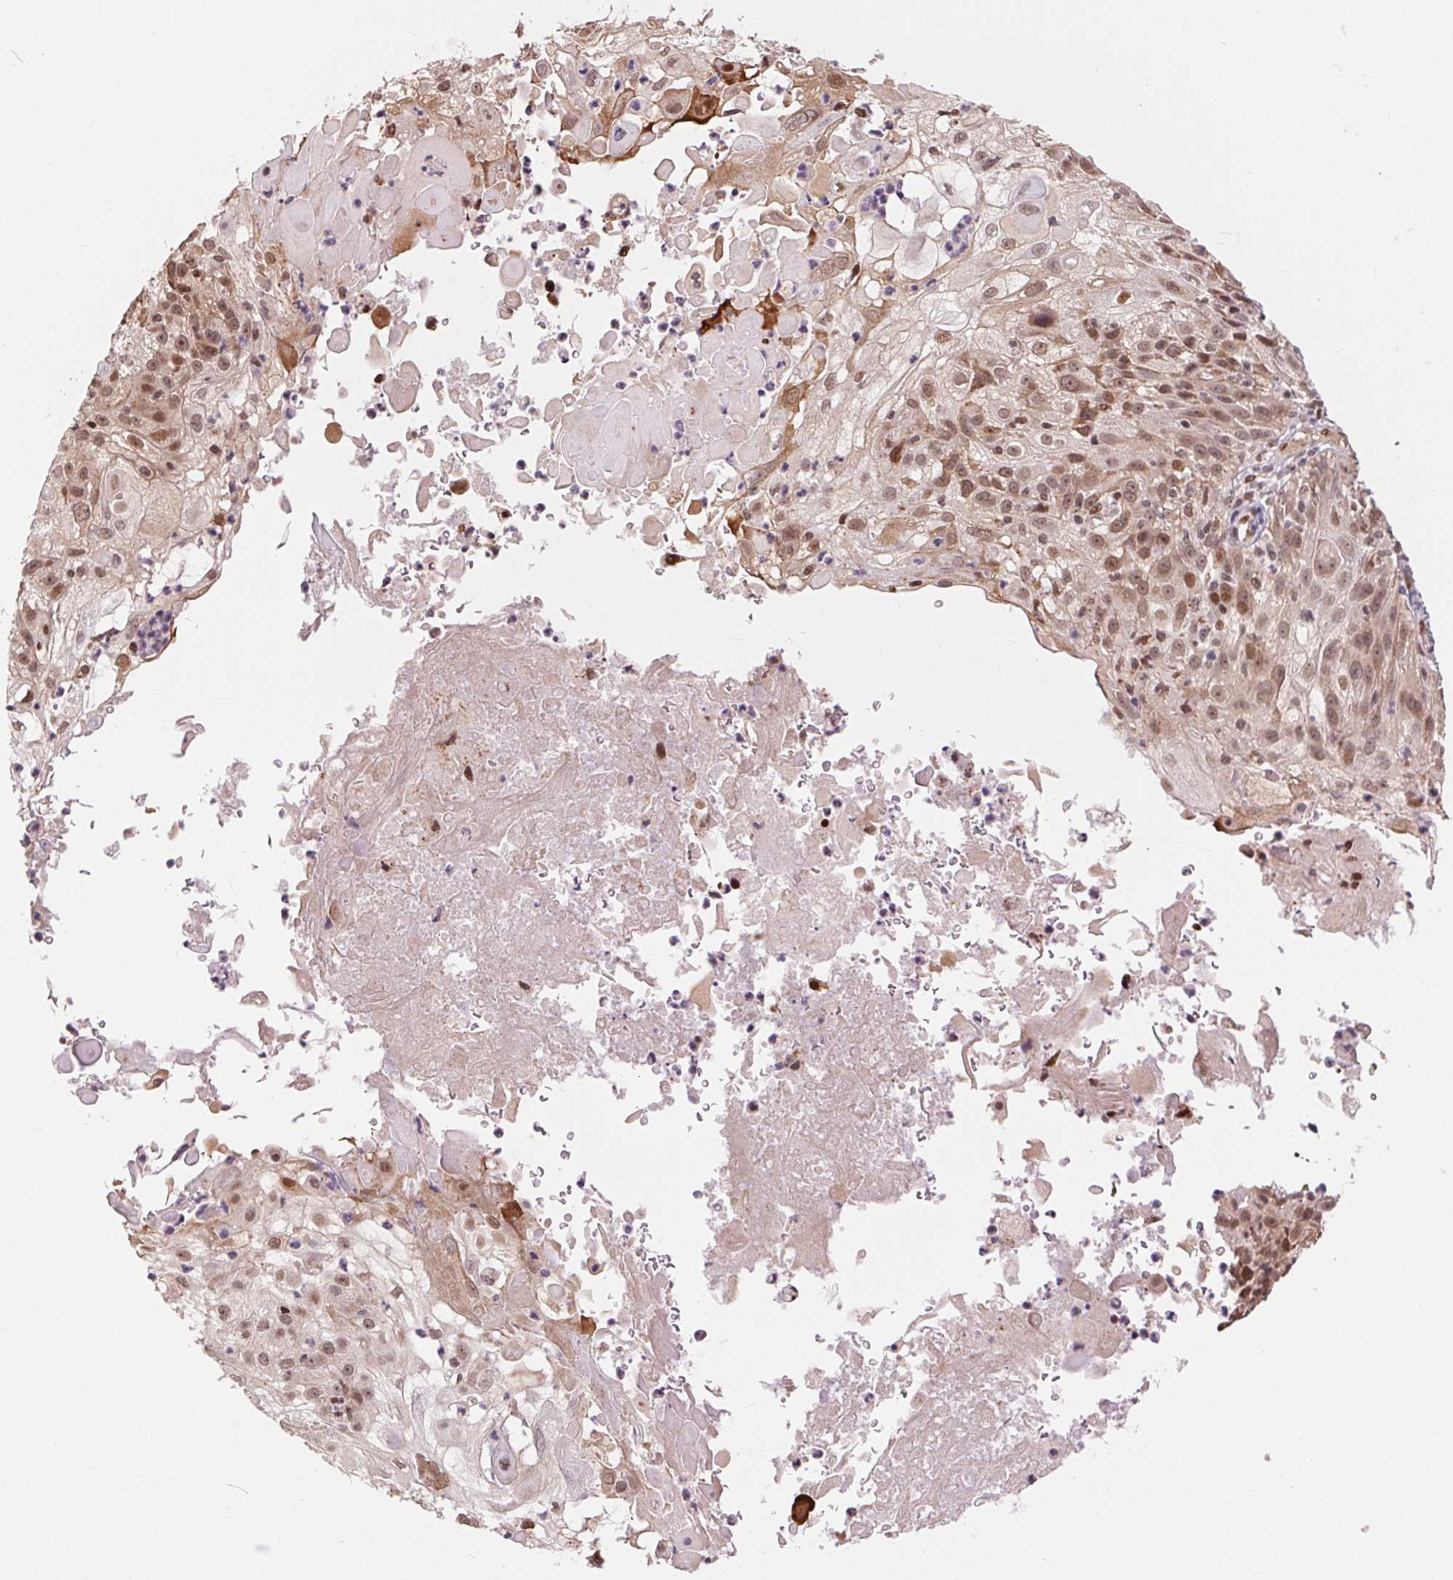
{"staining": {"intensity": "moderate", "quantity": ">75%", "location": "nuclear"}, "tissue": "skin cancer", "cell_type": "Tumor cells", "image_type": "cancer", "snomed": [{"axis": "morphology", "description": "Normal tissue, NOS"}, {"axis": "morphology", "description": "Squamous cell carcinoma, NOS"}, {"axis": "topography", "description": "Skin"}], "caption": "DAB (3,3'-diaminobenzidine) immunohistochemical staining of skin cancer reveals moderate nuclear protein expression in approximately >75% of tumor cells.", "gene": "RAD23A", "patient": {"sex": "female", "age": 83}}